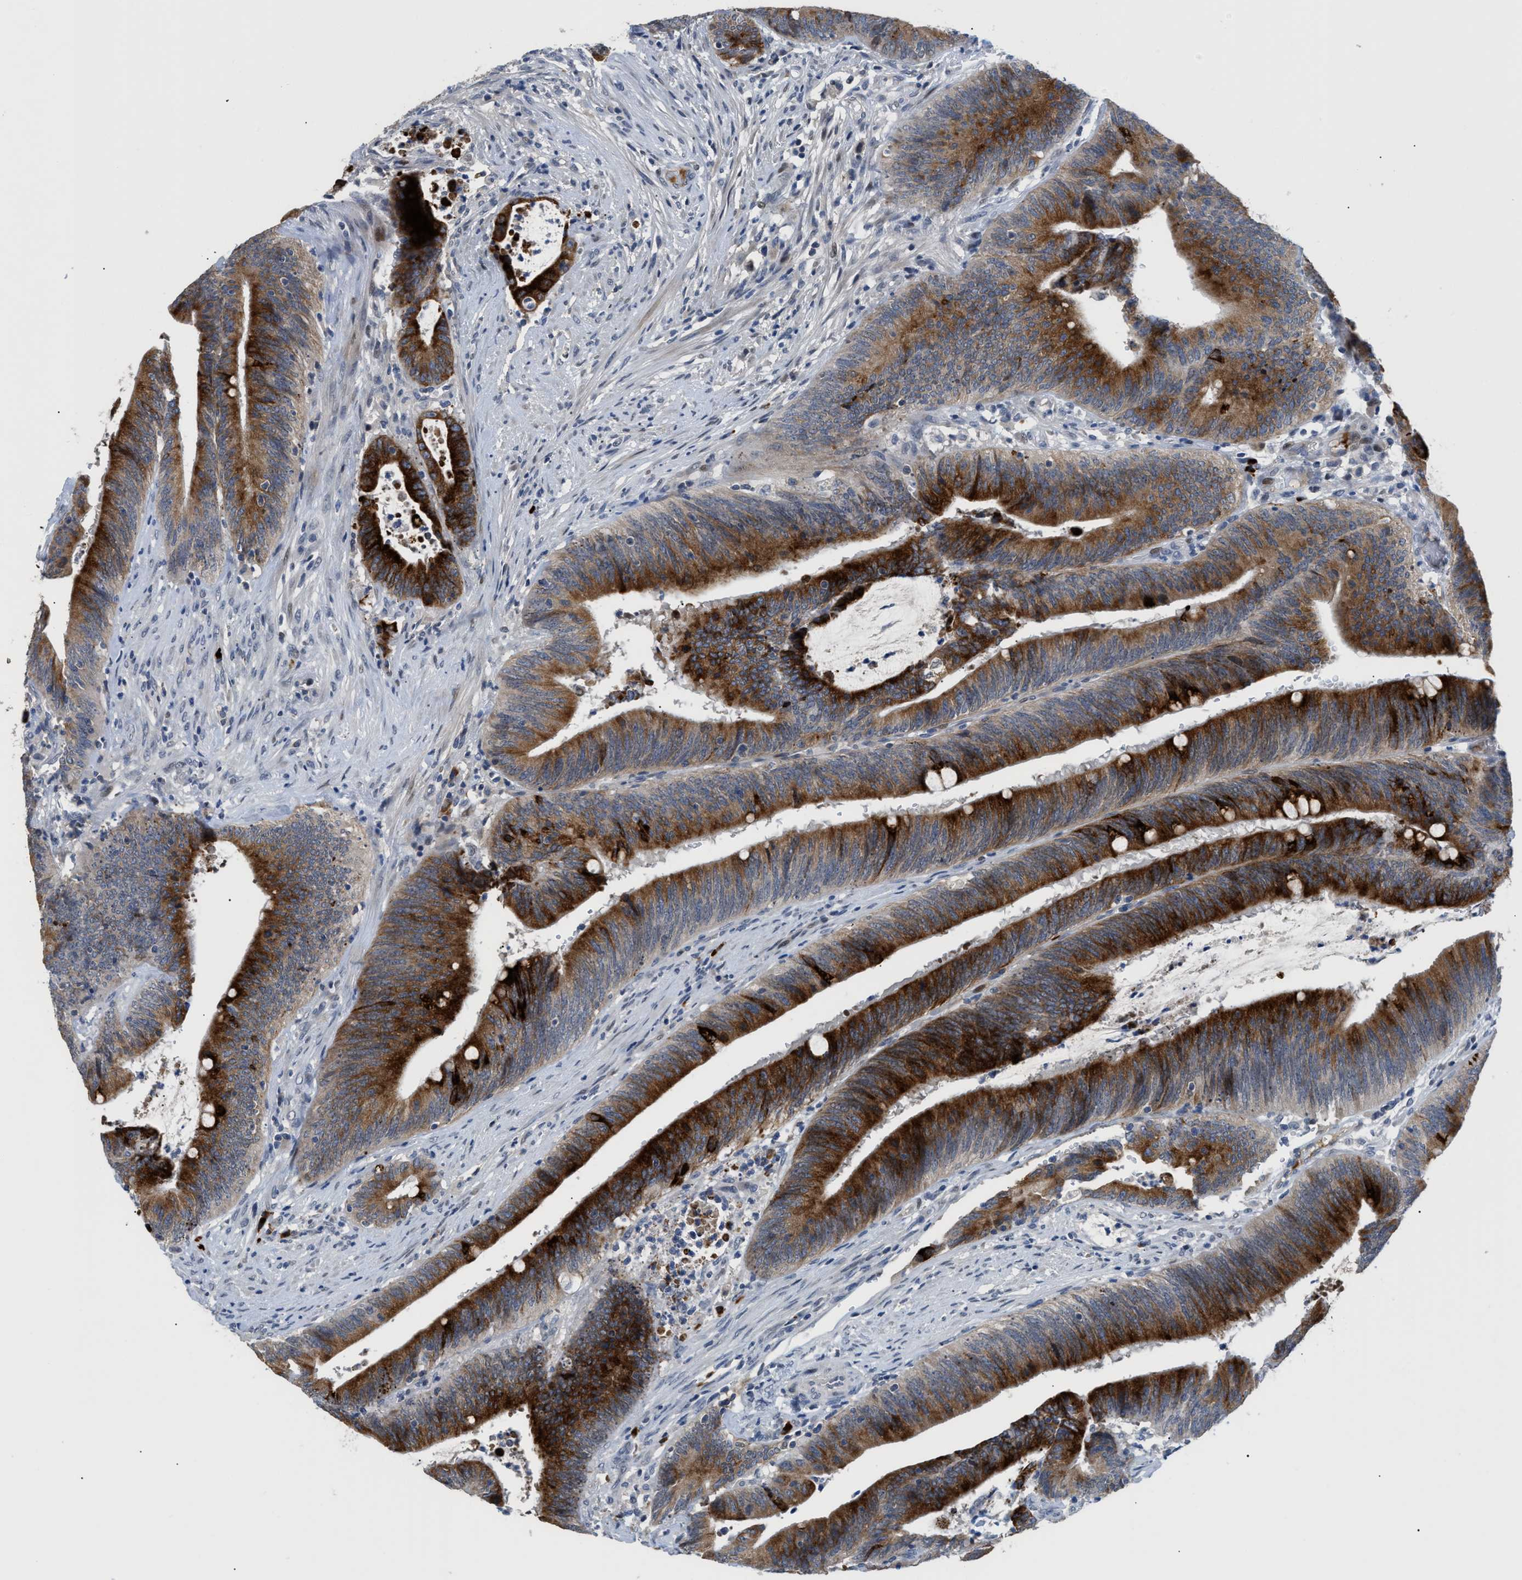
{"staining": {"intensity": "strong", "quantity": "25%-75%", "location": "cytoplasmic/membranous"}, "tissue": "colorectal cancer", "cell_type": "Tumor cells", "image_type": "cancer", "snomed": [{"axis": "morphology", "description": "Normal tissue, NOS"}, {"axis": "morphology", "description": "Adenocarcinoma, NOS"}, {"axis": "topography", "description": "Rectum"}], "caption": "Immunohistochemistry (IHC) of colorectal cancer displays high levels of strong cytoplasmic/membranous expression in approximately 25%-75% of tumor cells. (DAB (3,3'-diaminobenzidine) IHC, brown staining for protein, blue staining for nuclei).", "gene": "OR9K2", "patient": {"sex": "female", "age": 66}}